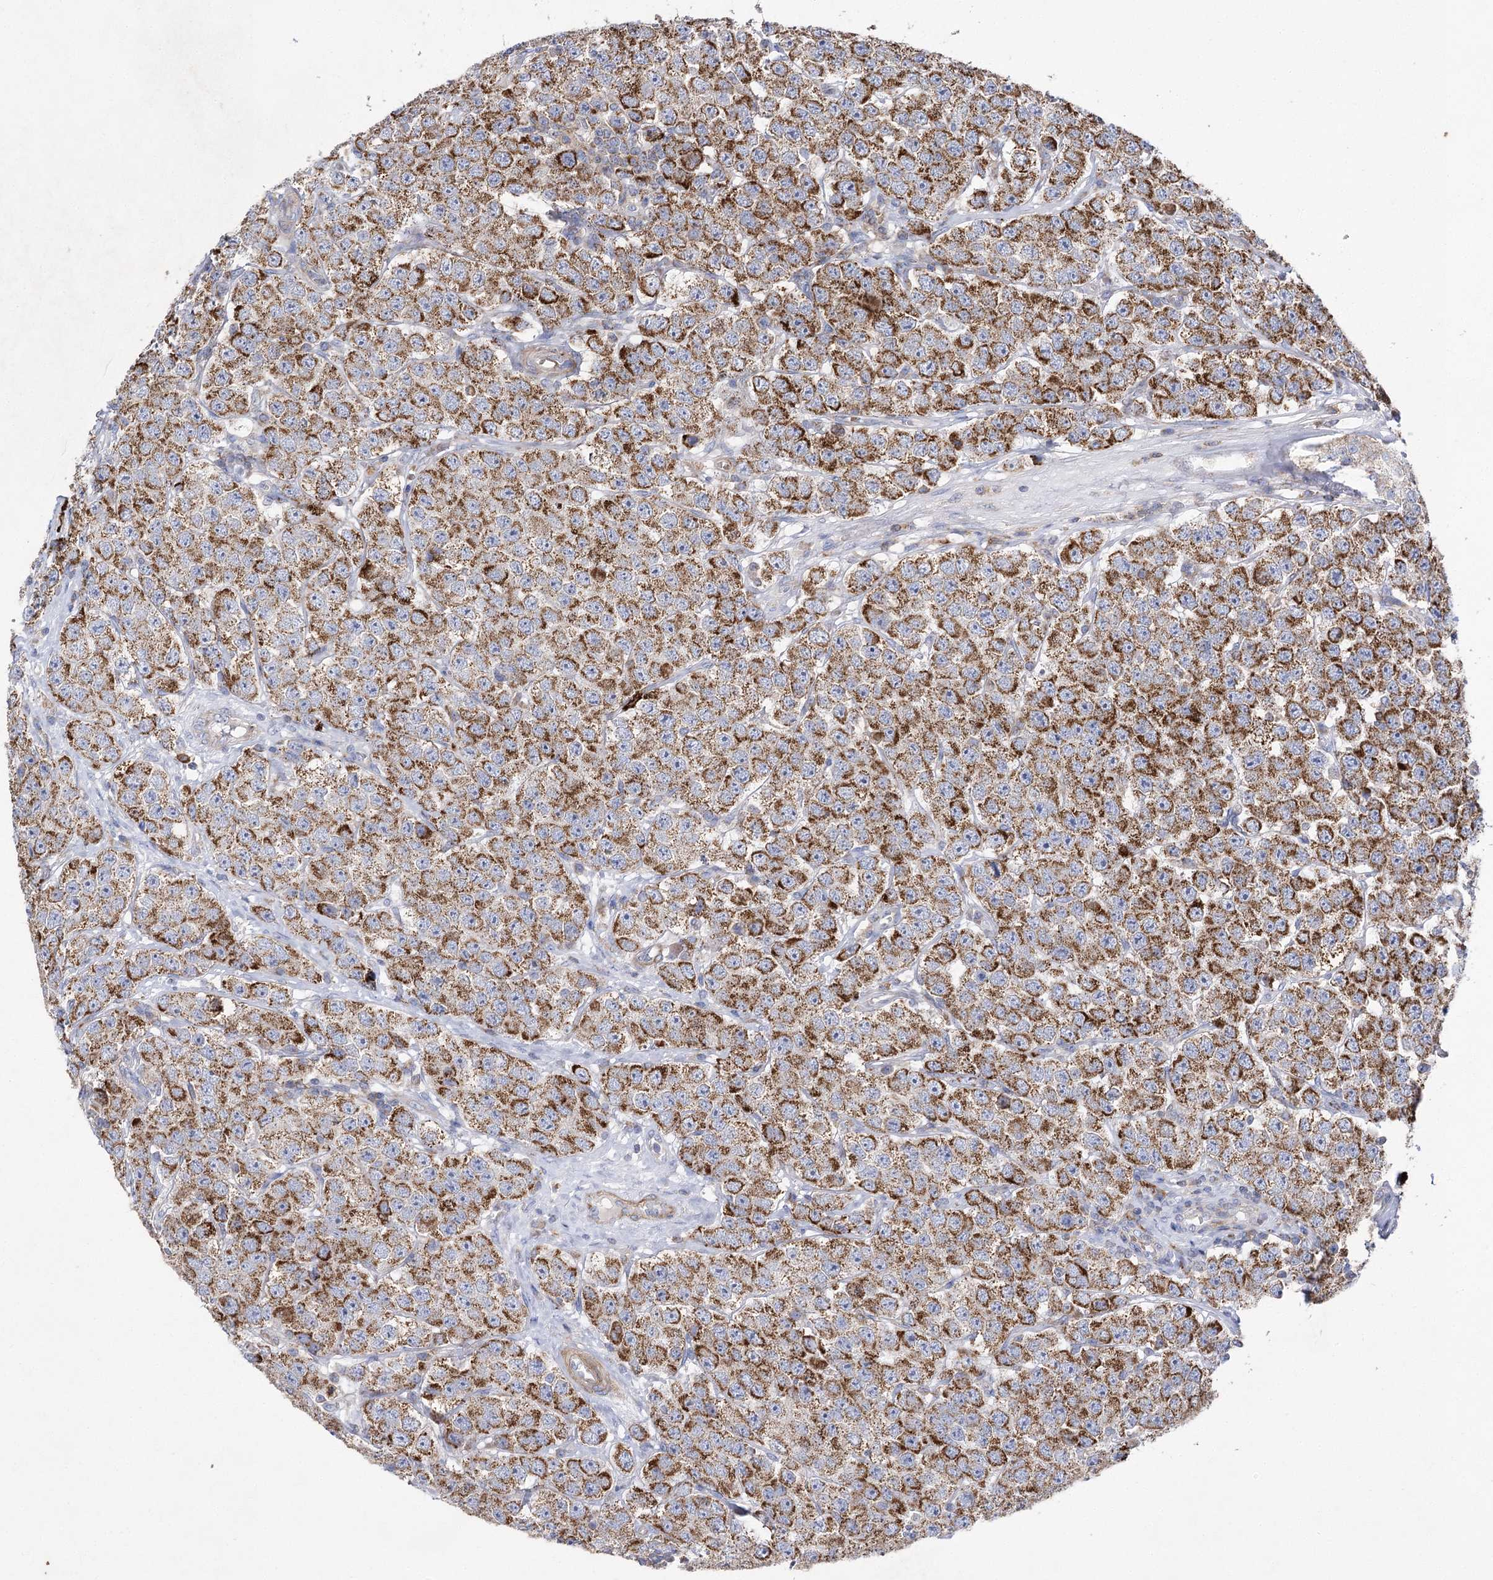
{"staining": {"intensity": "strong", "quantity": ">75%", "location": "cytoplasmic/membranous"}, "tissue": "testis cancer", "cell_type": "Tumor cells", "image_type": "cancer", "snomed": [{"axis": "morphology", "description": "Seminoma, NOS"}, {"axis": "topography", "description": "Testis"}], "caption": "Immunohistochemical staining of human seminoma (testis) displays high levels of strong cytoplasmic/membranous staining in approximately >75% of tumor cells. Immunohistochemistry (ihc) stains the protein of interest in brown and the nuclei are stained blue.", "gene": "COX15", "patient": {"sex": "male", "age": 28}}